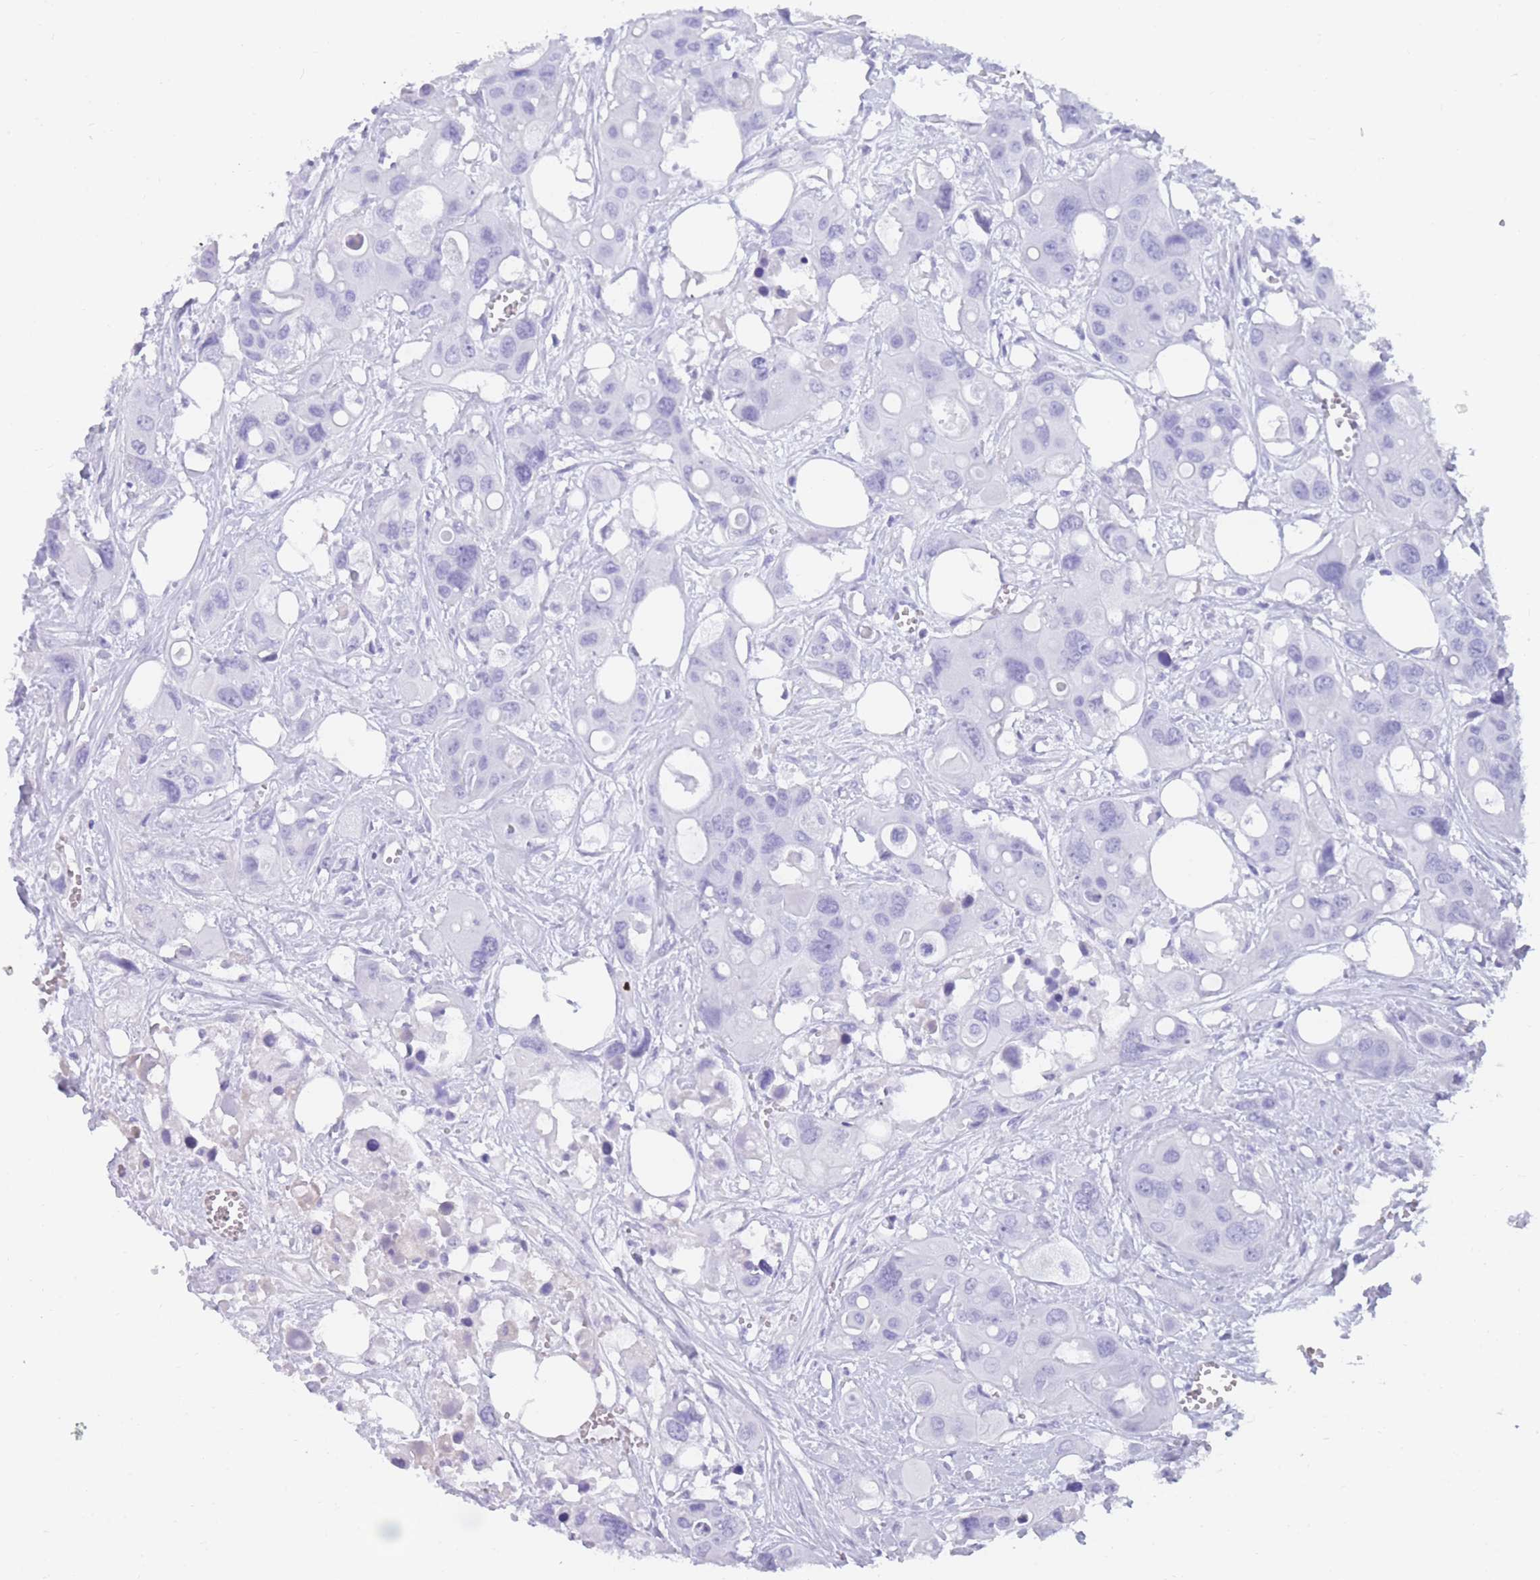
{"staining": {"intensity": "negative", "quantity": "none", "location": "none"}, "tissue": "colorectal cancer", "cell_type": "Tumor cells", "image_type": "cancer", "snomed": [{"axis": "morphology", "description": "Adenocarcinoma, NOS"}, {"axis": "topography", "description": "Colon"}], "caption": "Human colorectal cancer stained for a protein using immunohistochemistry (IHC) demonstrates no staining in tumor cells.", "gene": "TNFSF11", "patient": {"sex": "male", "age": 77}}